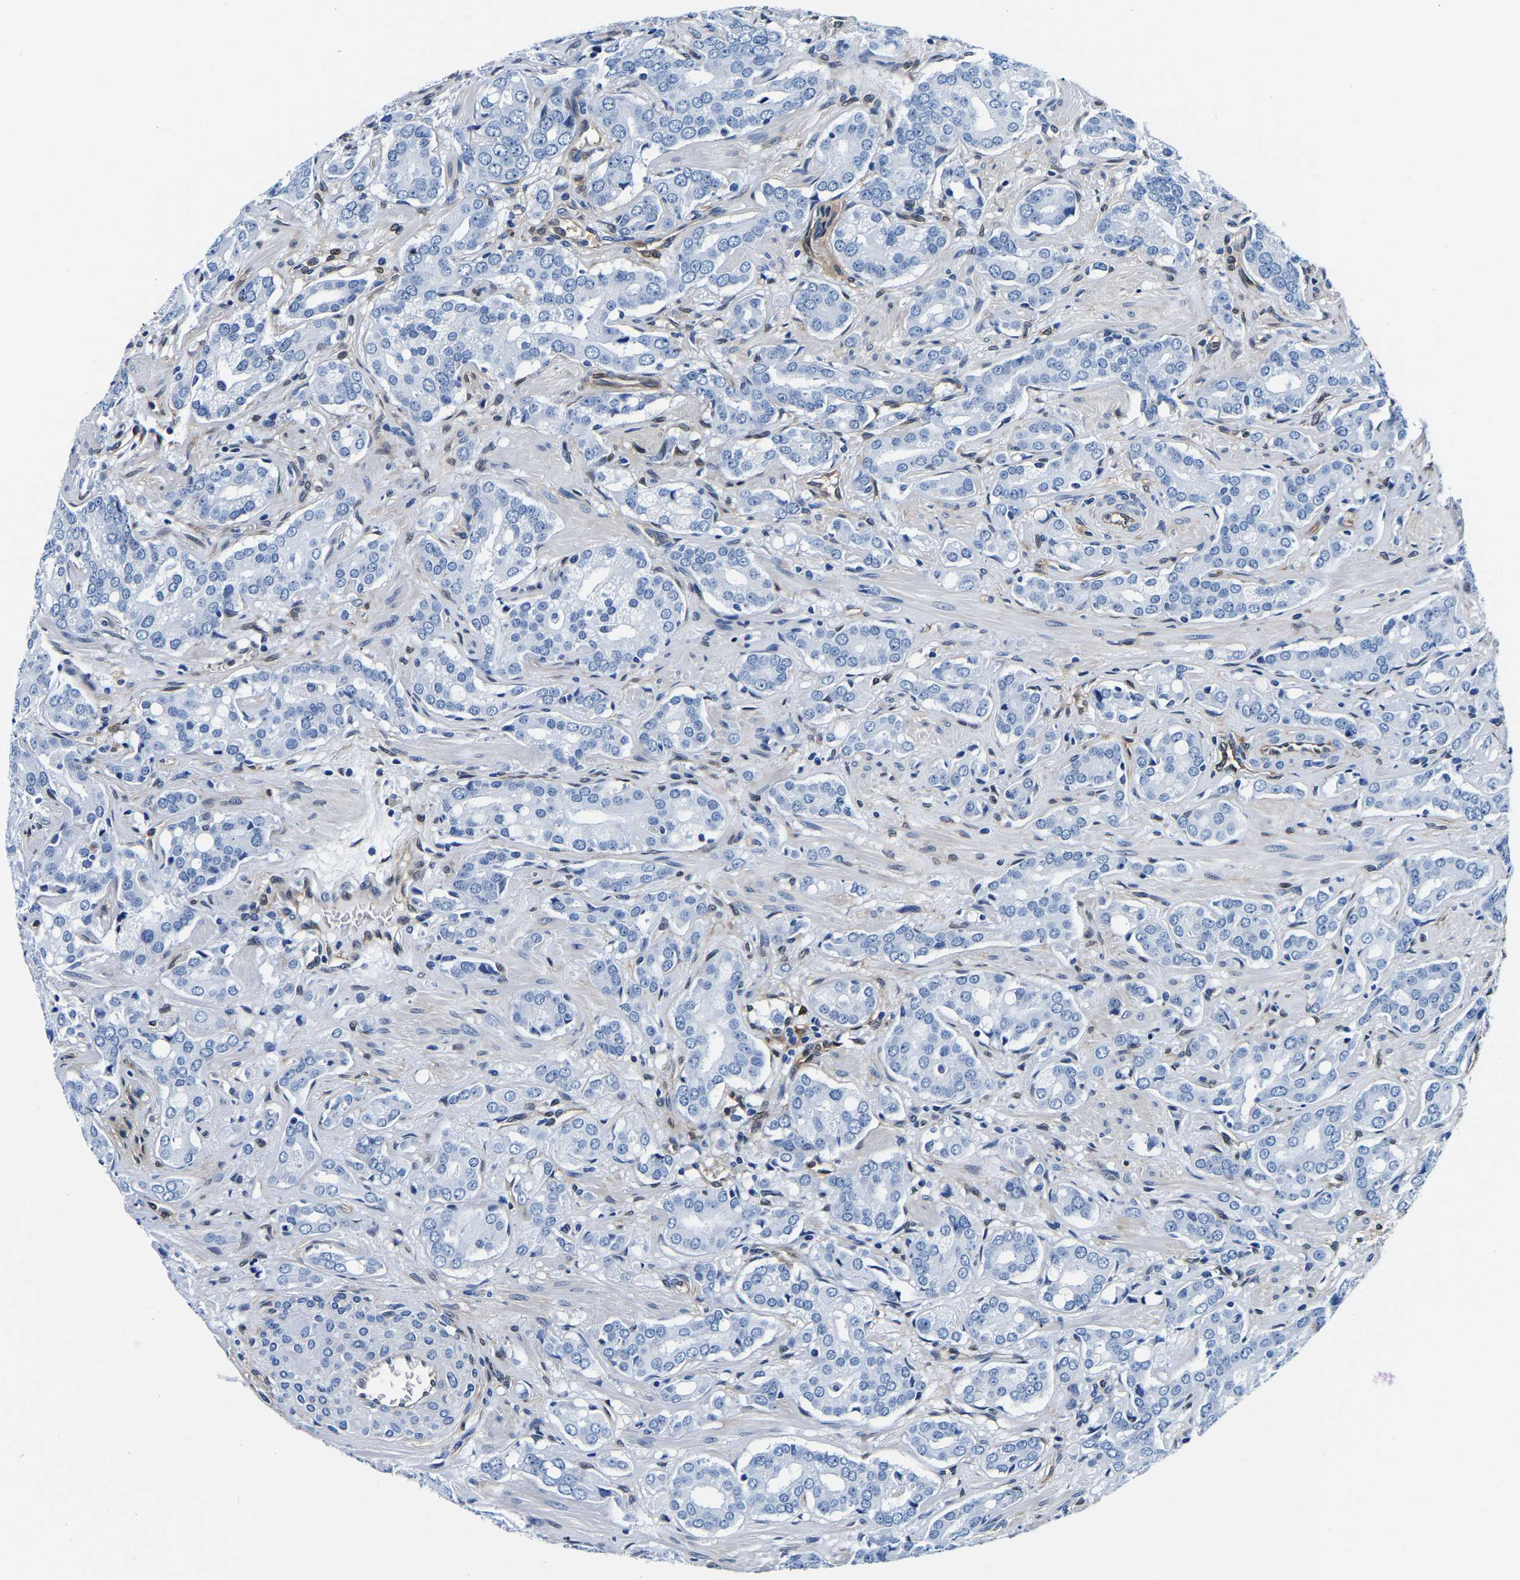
{"staining": {"intensity": "negative", "quantity": "none", "location": "none"}, "tissue": "prostate cancer", "cell_type": "Tumor cells", "image_type": "cancer", "snomed": [{"axis": "morphology", "description": "Adenocarcinoma, High grade"}, {"axis": "topography", "description": "Prostate"}], "caption": "Protein analysis of prostate adenocarcinoma (high-grade) shows no significant staining in tumor cells.", "gene": "S100A13", "patient": {"sex": "male", "age": 52}}